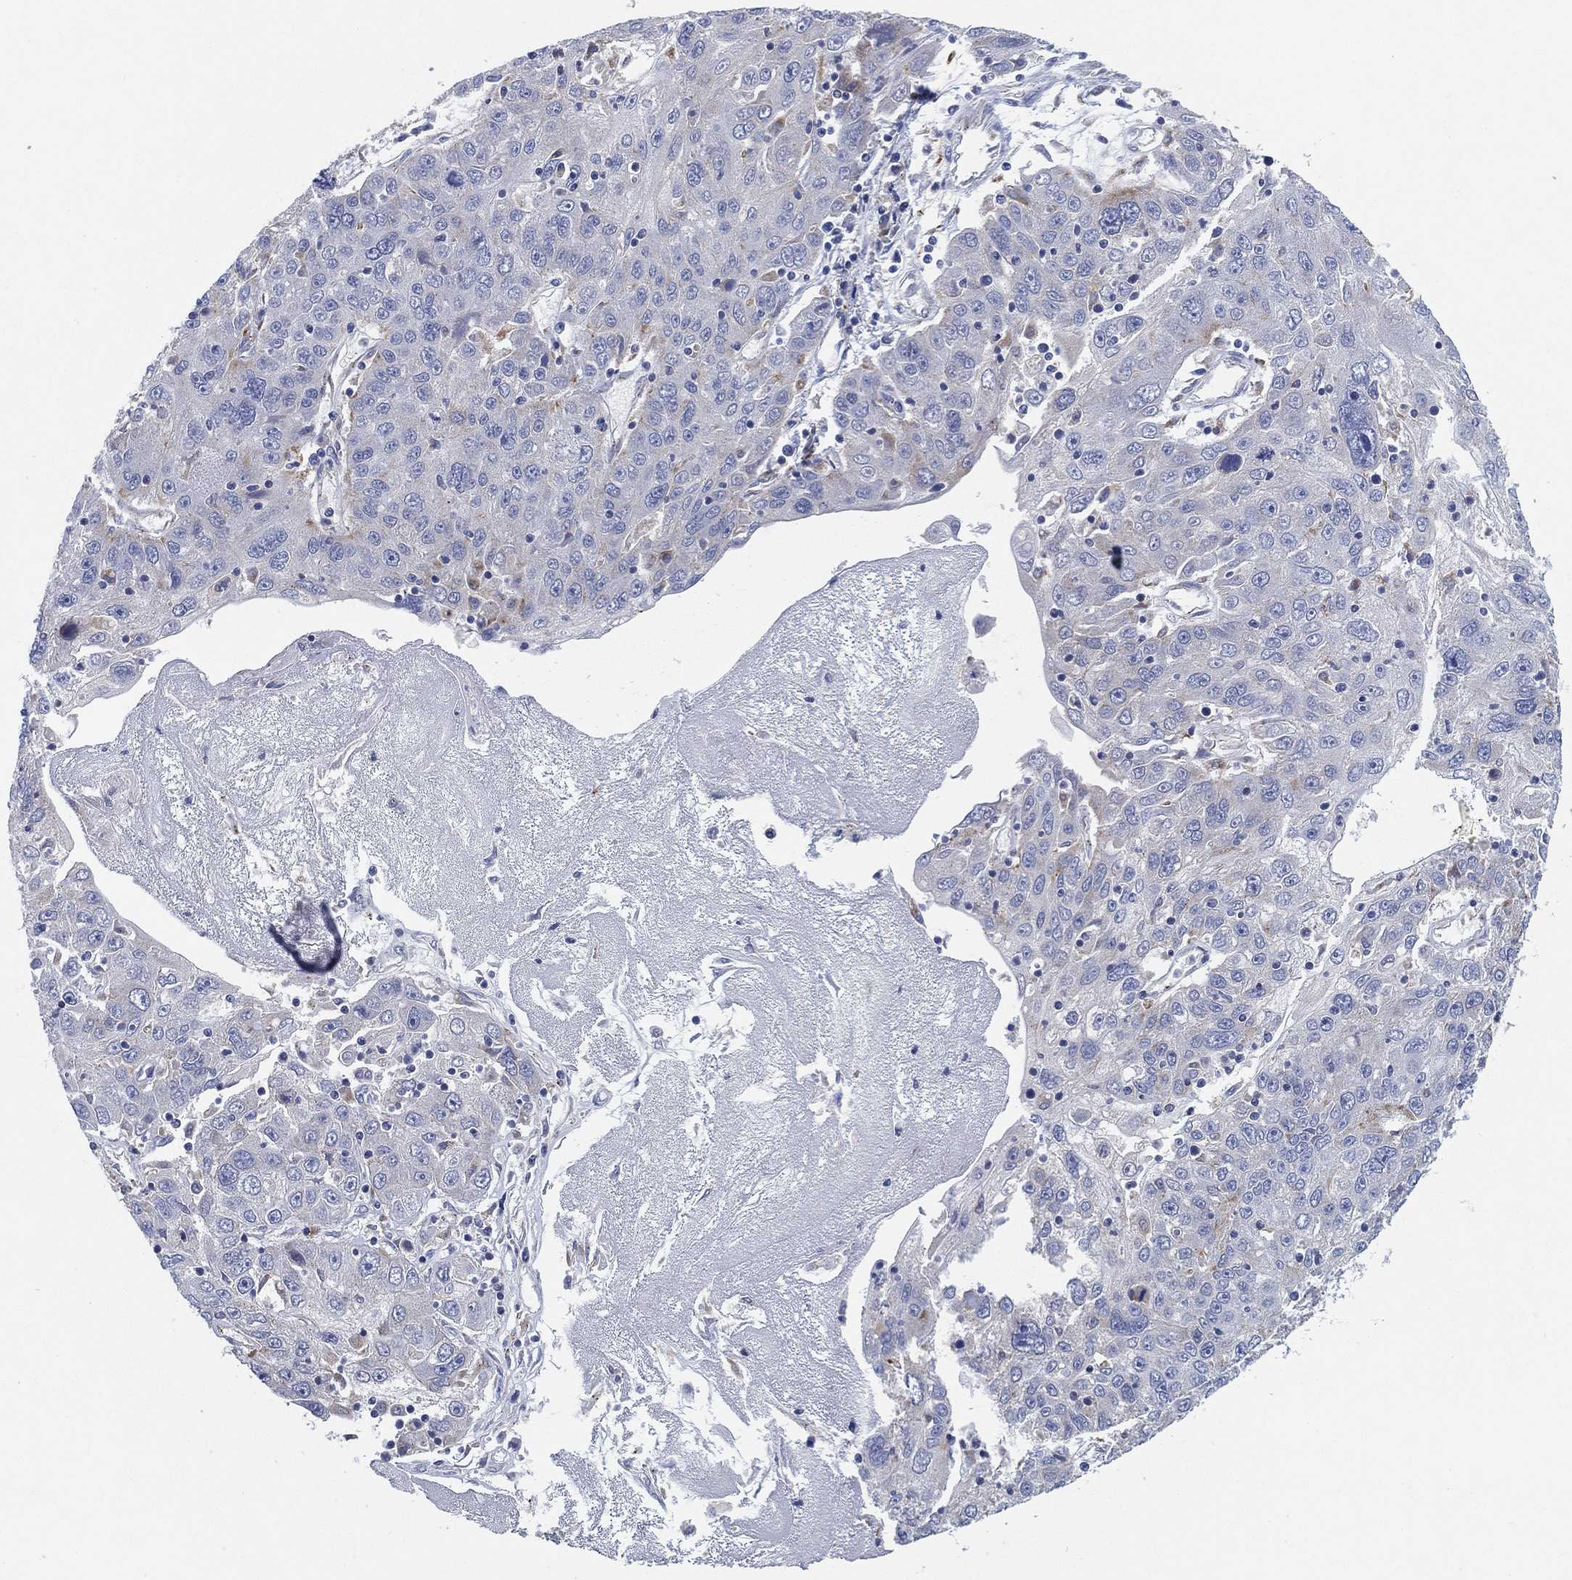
{"staining": {"intensity": "negative", "quantity": "none", "location": "none"}, "tissue": "stomach cancer", "cell_type": "Tumor cells", "image_type": "cancer", "snomed": [{"axis": "morphology", "description": "Adenocarcinoma, NOS"}, {"axis": "topography", "description": "Stomach"}], "caption": "Immunohistochemical staining of human adenocarcinoma (stomach) displays no significant staining in tumor cells. The staining is performed using DAB brown chromogen with nuclei counter-stained in using hematoxylin.", "gene": "GALNS", "patient": {"sex": "male", "age": 56}}